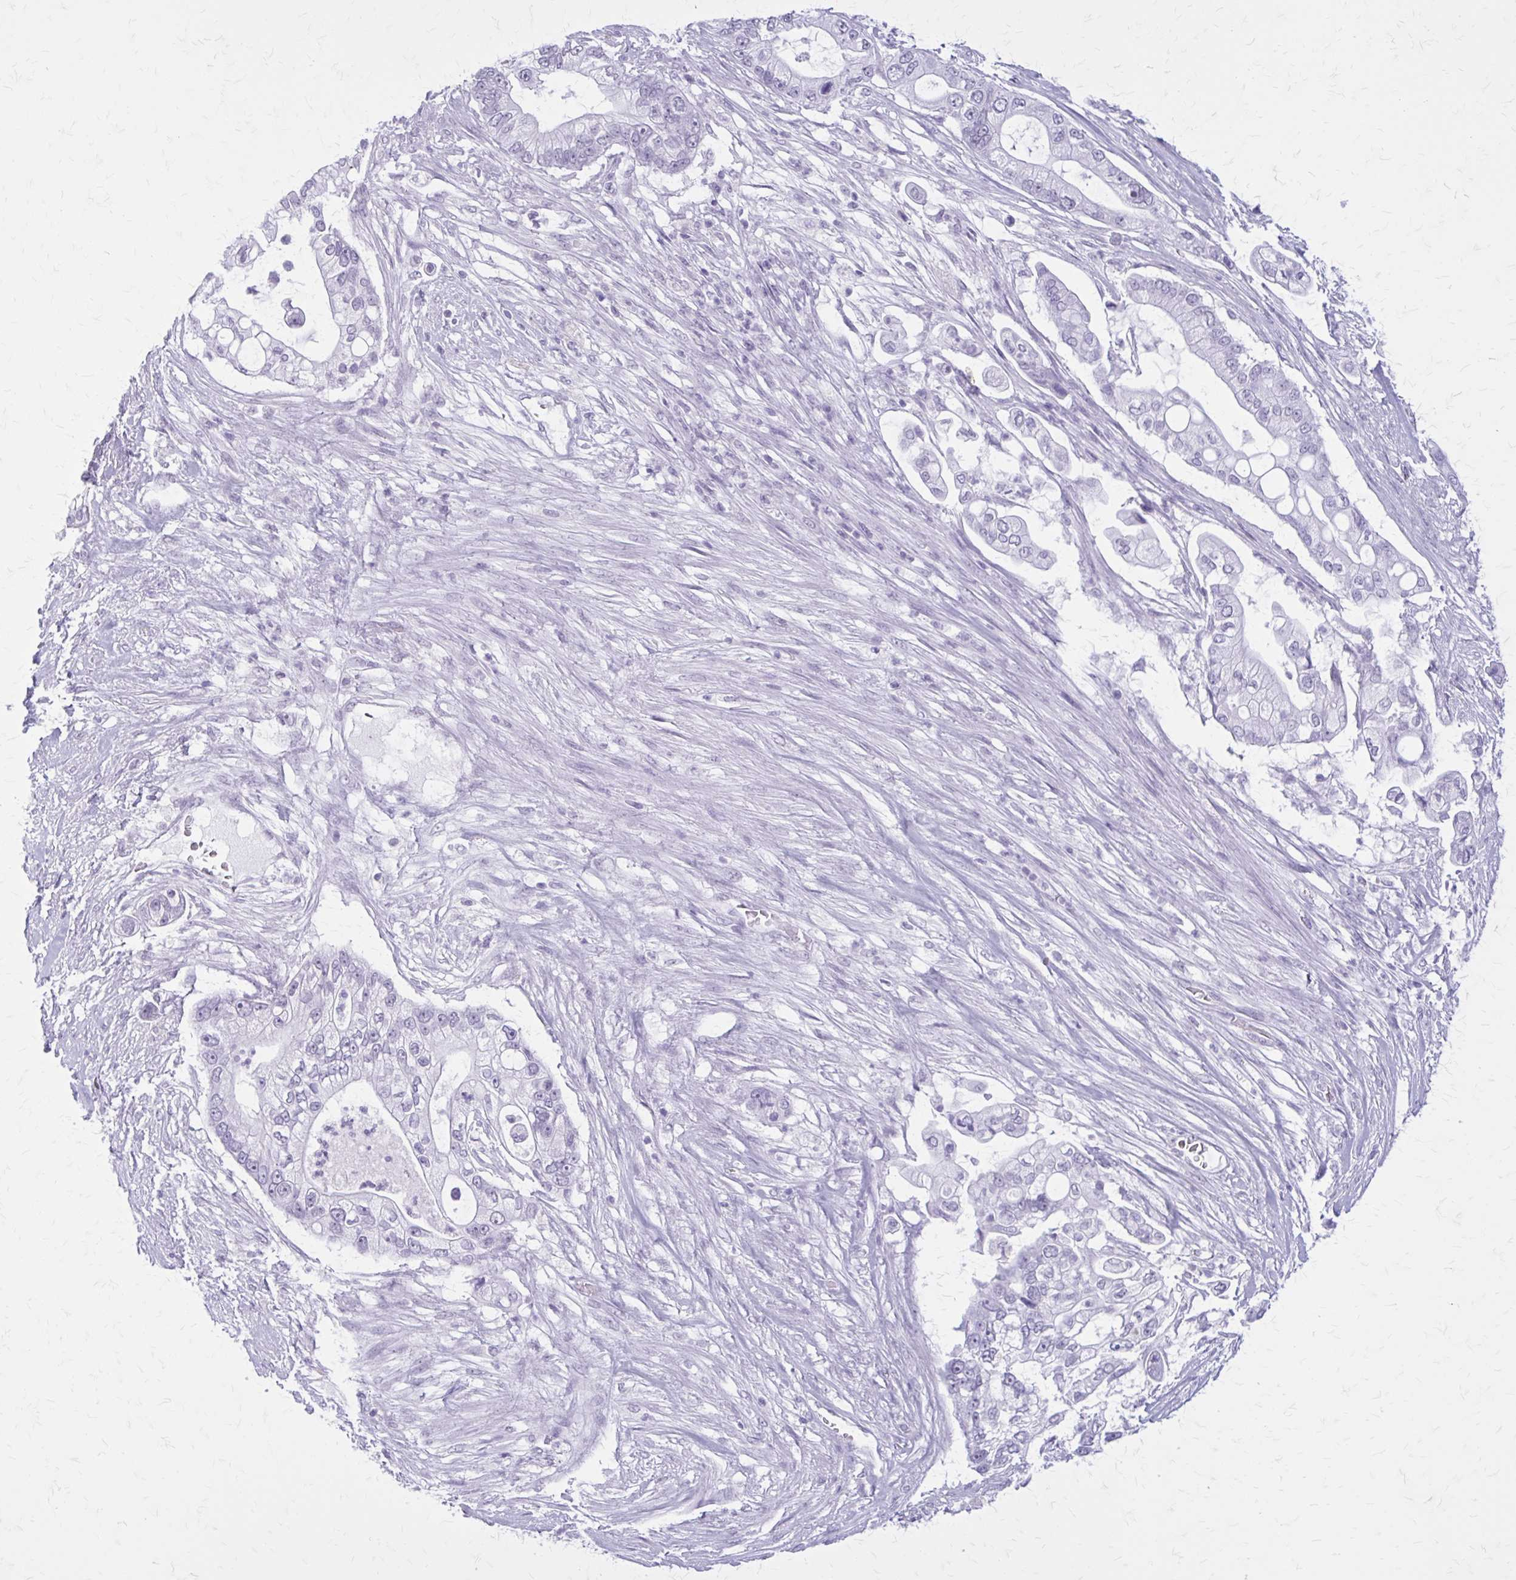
{"staining": {"intensity": "negative", "quantity": "none", "location": "none"}, "tissue": "pancreatic cancer", "cell_type": "Tumor cells", "image_type": "cancer", "snomed": [{"axis": "morphology", "description": "Adenocarcinoma, NOS"}, {"axis": "topography", "description": "Pancreas"}], "caption": "Tumor cells are negative for protein expression in human pancreatic cancer (adenocarcinoma). Brightfield microscopy of immunohistochemistry (IHC) stained with DAB (brown) and hematoxylin (blue), captured at high magnification.", "gene": "GAD1", "patient": {"sex": "female", "age": 69}}